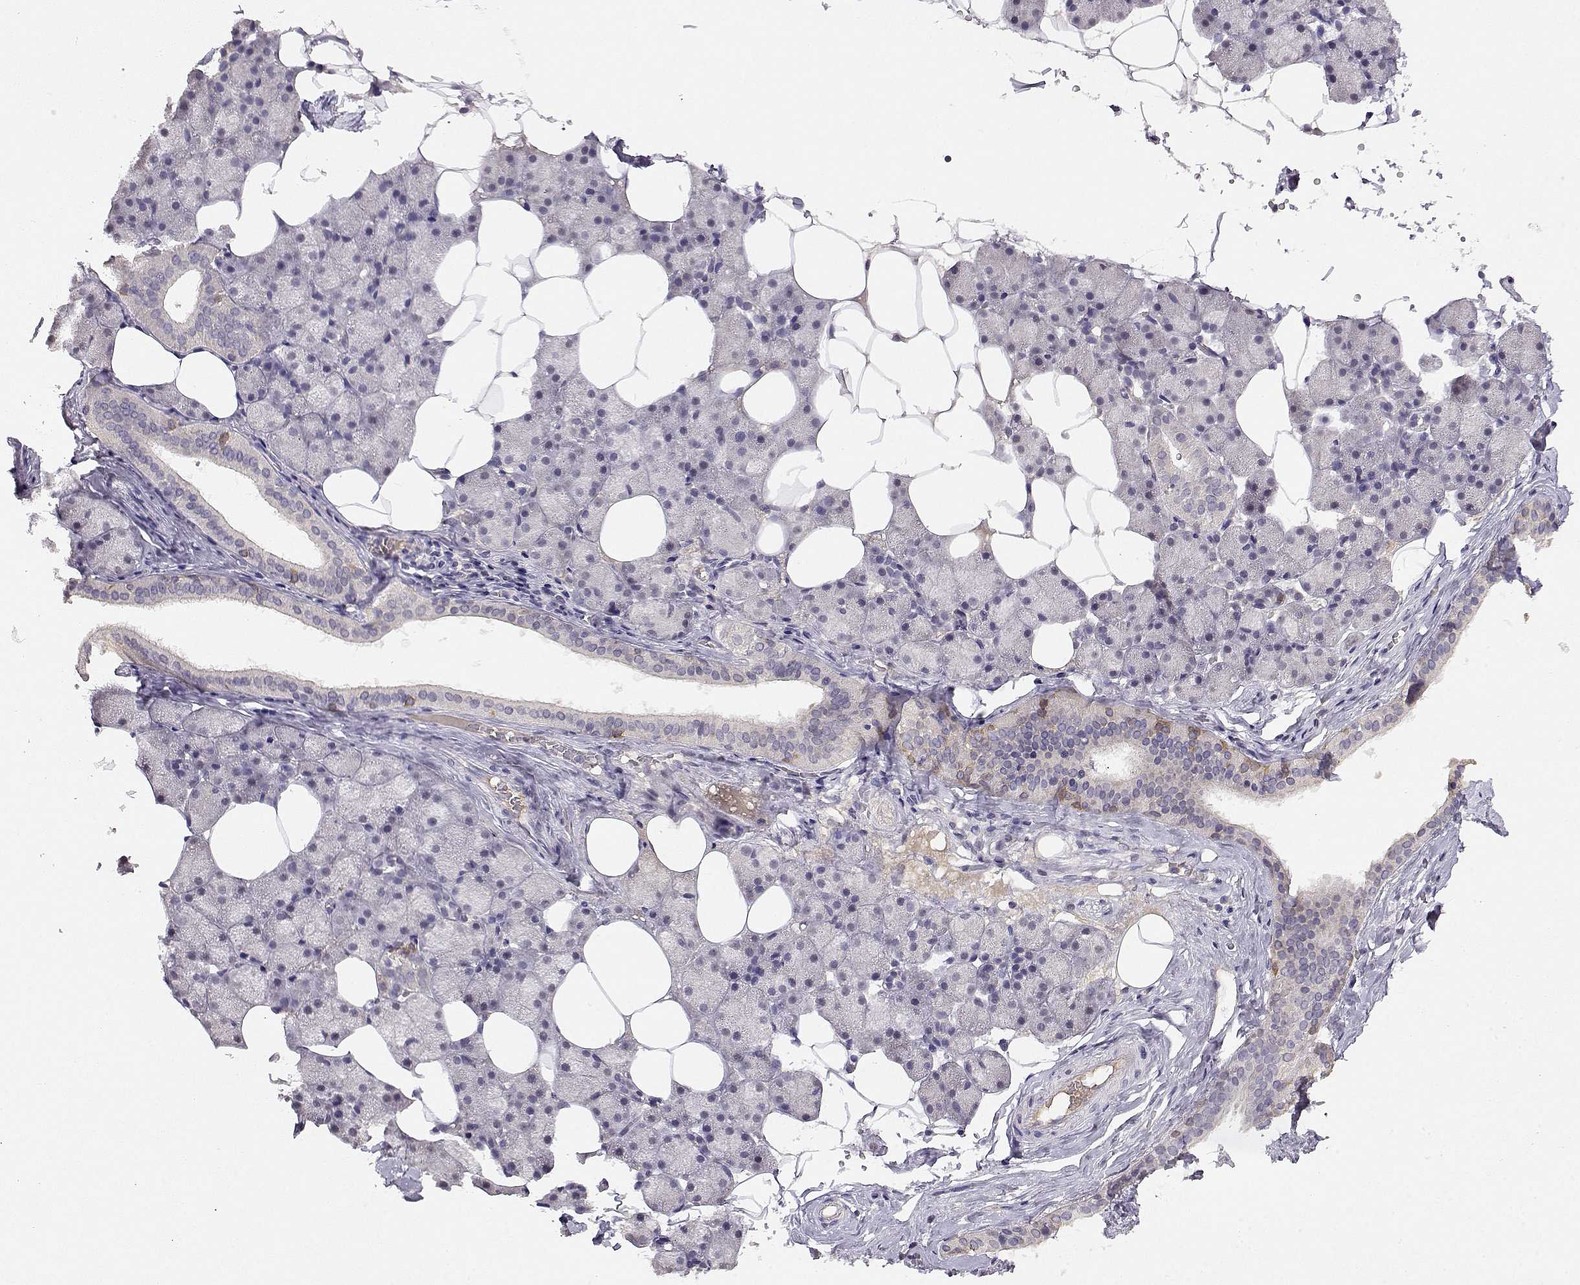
{"staining": {"intensity": "negative", "quantity": "none", "location": "none"}, "tissue": "salivary gland", "cell_type": "Glandular cells", "image_type": "normal", "snomed": [{"axis": "morphology", "description": "Normal tissue, NOS"}, {"axis": "topography", "description": "Salivary gland"}], "caption": "The immunohistochemistry photomicrograph has no significant staining in glandular cells of salivary gland. (DAB (3,3'-diaminobenzidine) IHC, high magnification).", "gene": "TACR1", "patient": {"sex": "male", "age": 38}}